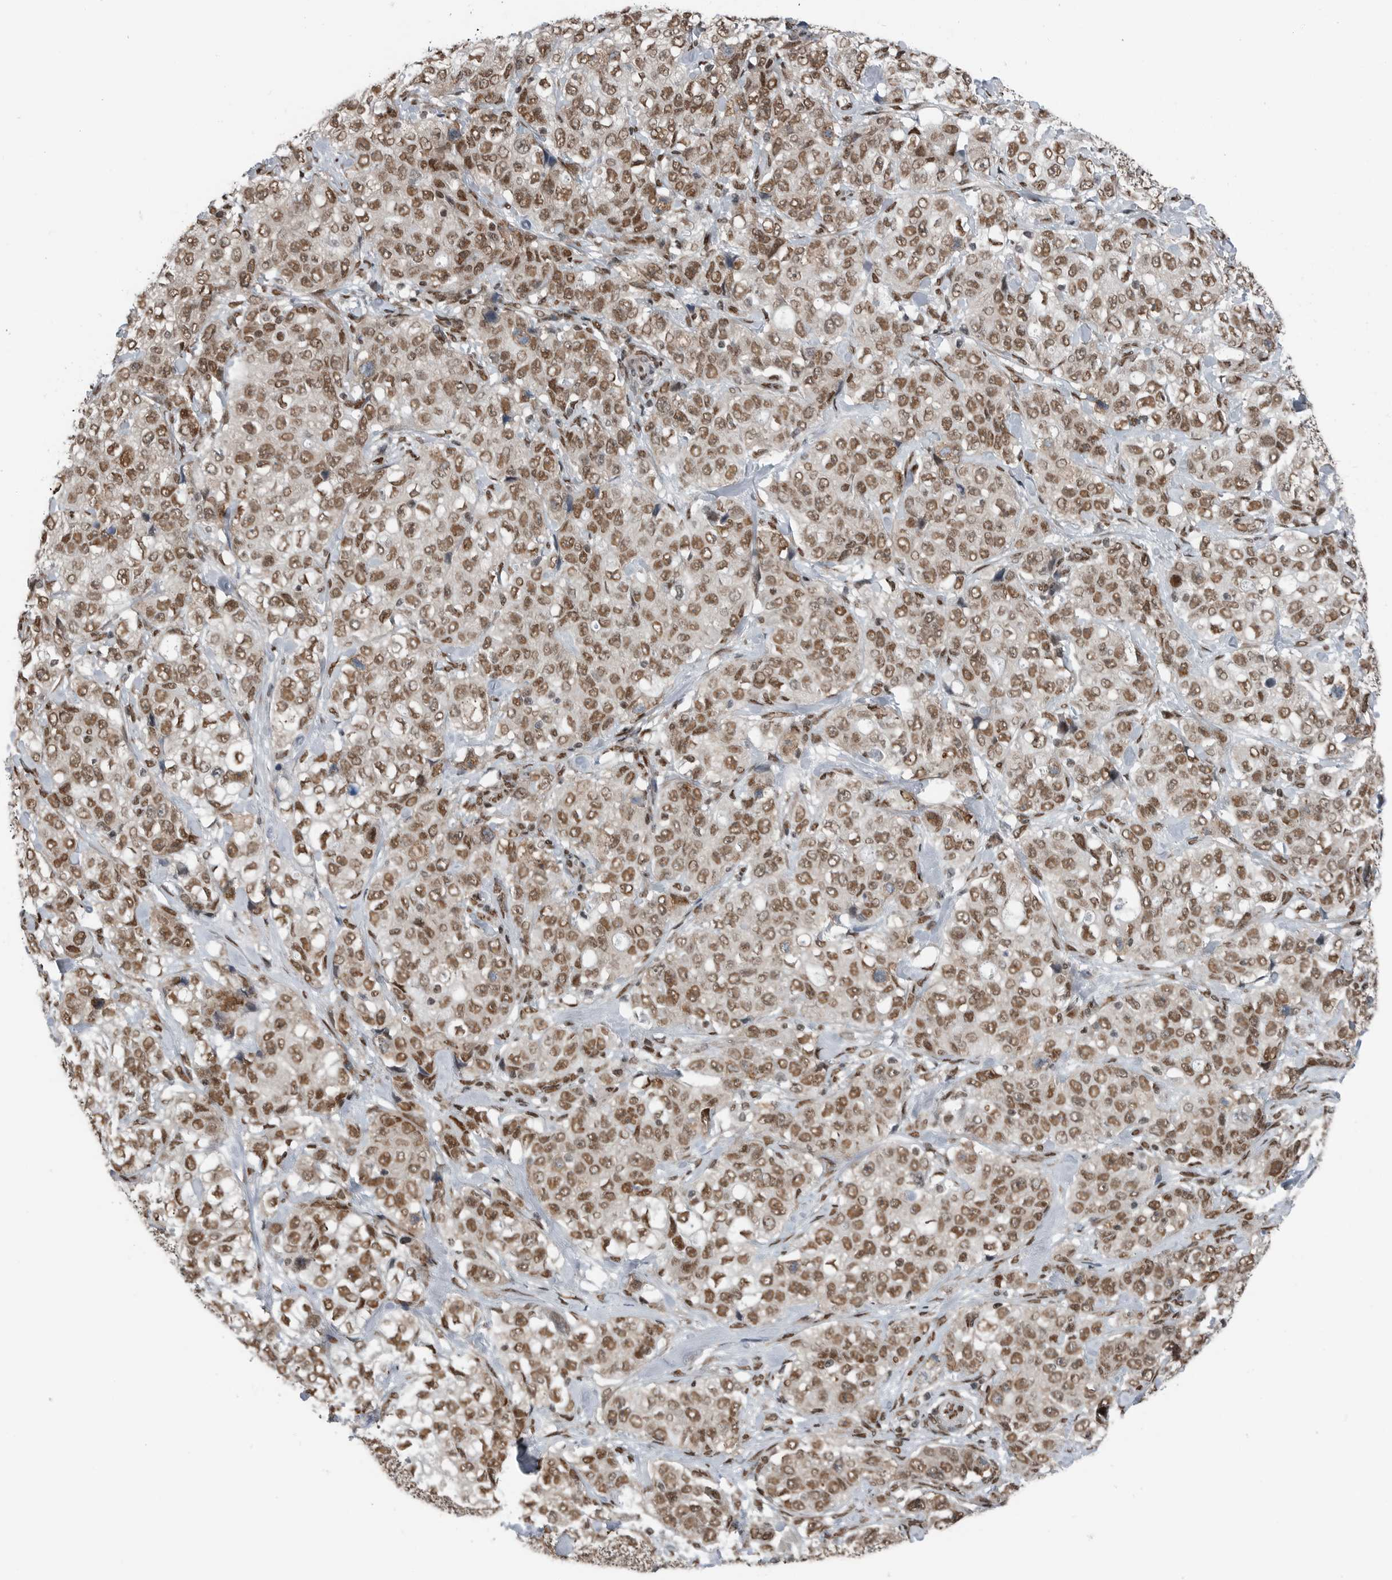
{"staining": {"intensity": "moderate", "quantity": ">75%", "location": "nuclear"}, "tissue": "stomach cancer", "cell_type": "Tumor cells", "image_type": "cancer", "snomed": [{"axis": "morphology", "description": "Adenocarcinoma, NOS"}, {"axis": "topography", "description": "Stomach"}], "caption": "High-magnification brightfield microscopy of stomach cancer (adenocarcinoma) stained with DAB (3,3'-diaminobenzidine) (brown) and counterstained with hematoxylin (blue). tumor cells exhibit moderate nuclear positivity is identified in approximately>75% of cells. The staining is performed using DAB (3,3'-diaminobenzidine) brown chromogen to label protein expression. The nuclei are counter-stained blue using hematoxylin.", "gene": "BLZF1", "patient": {"sex": "male", "age": 48}}